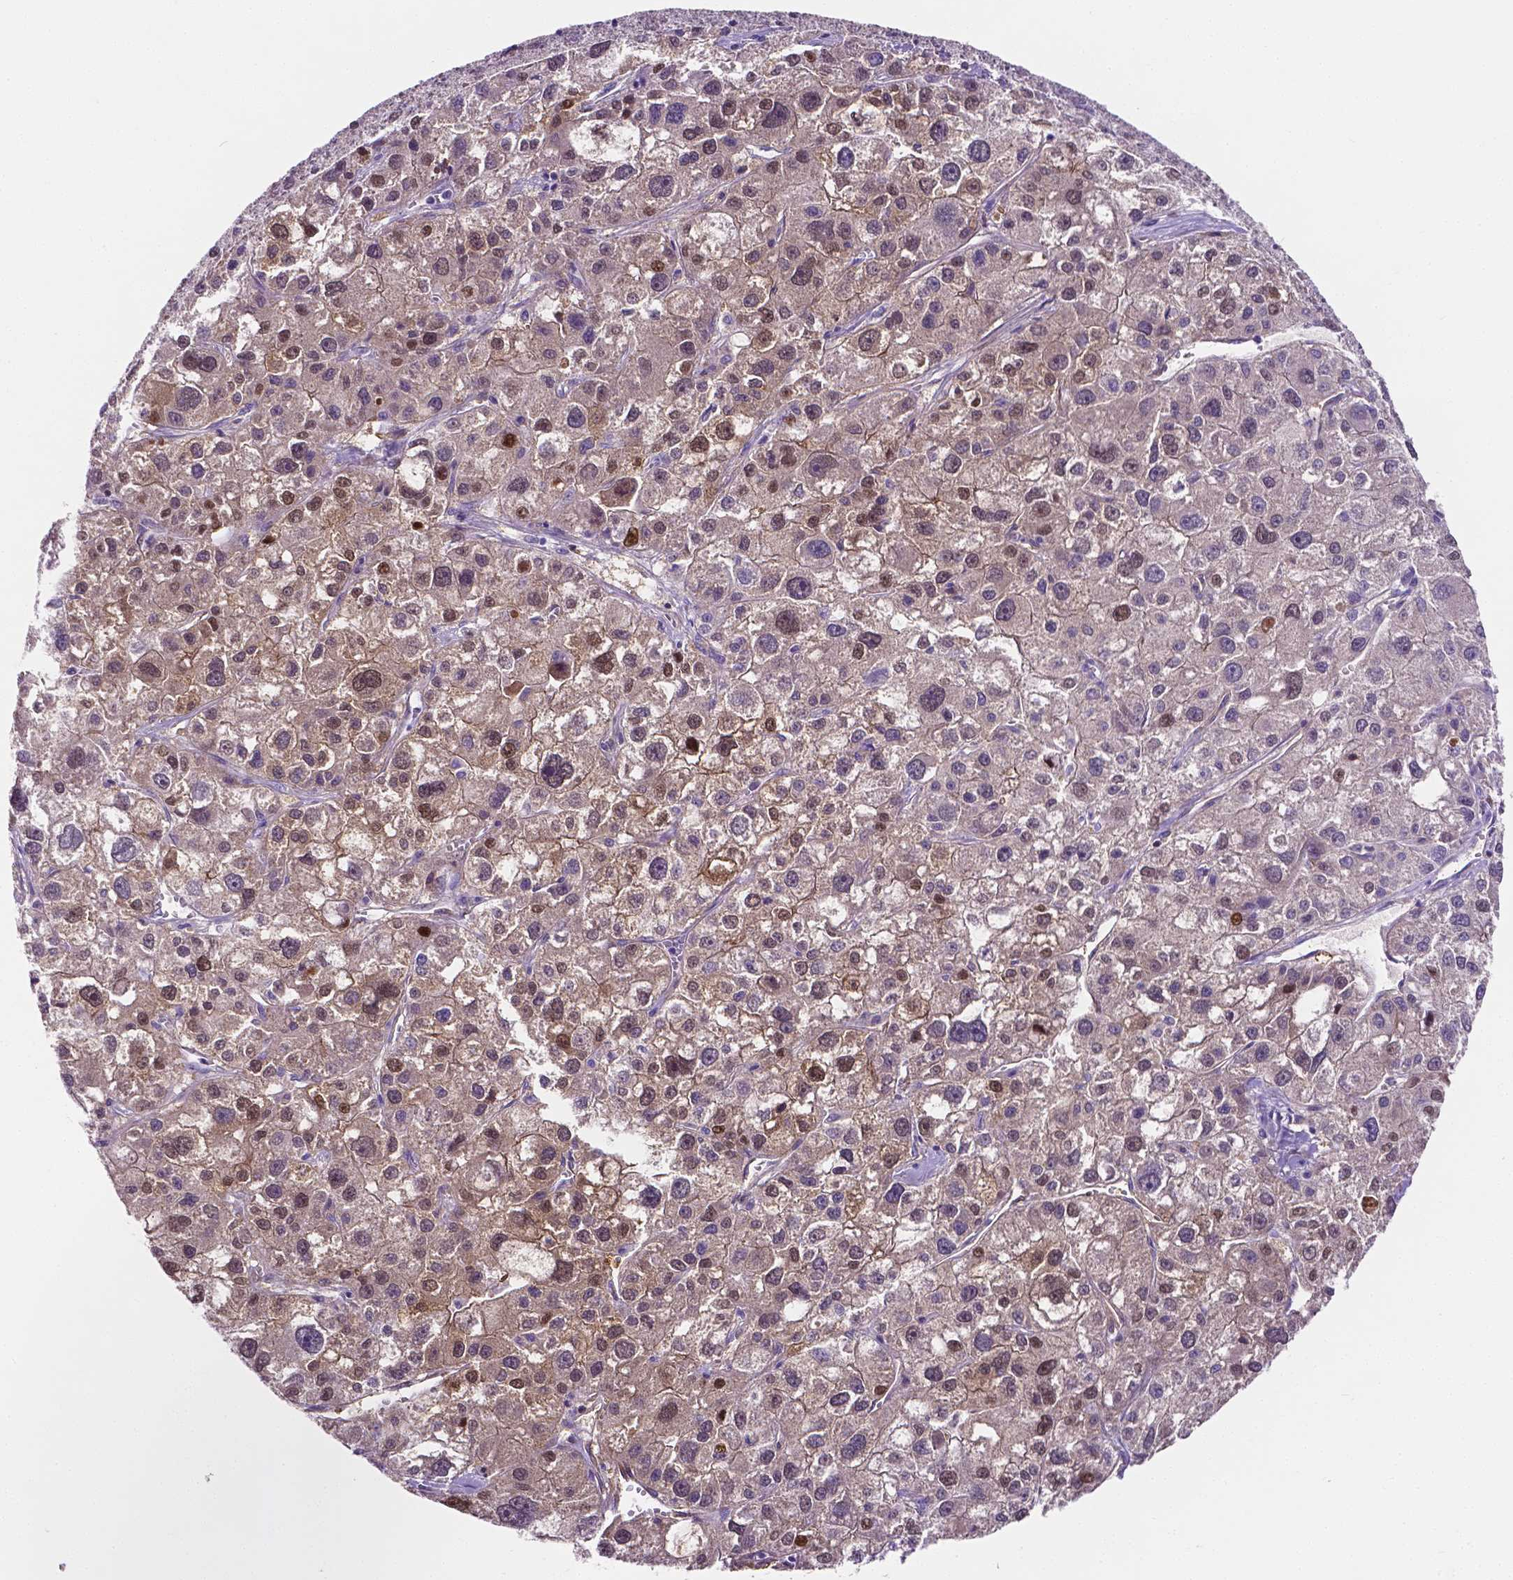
{"staining": {"intensity": "moderate", "quantity": "<25%", "location": "nuclear"}, "tissue": "liver cancer", "cell_type": "Tumor cells", "image_type": "cancer", "snomed": [{"axis": "morphology", "description": "Carcinoma, Hepatocellular, NOS"}, {"axis": "topography", "description": "Liver"}], "caption": "Immunohistochemistry (IHC) photomicrograph of neoplastic tissue: liver cancer stained using IHC reveals low levels of moderate protein expression localized specifically in the nuclear of tumor cells, appearing as a nuclear brown color.", "gene": "SLC22A2", "patient": {"sex": "male", "age": 73}}